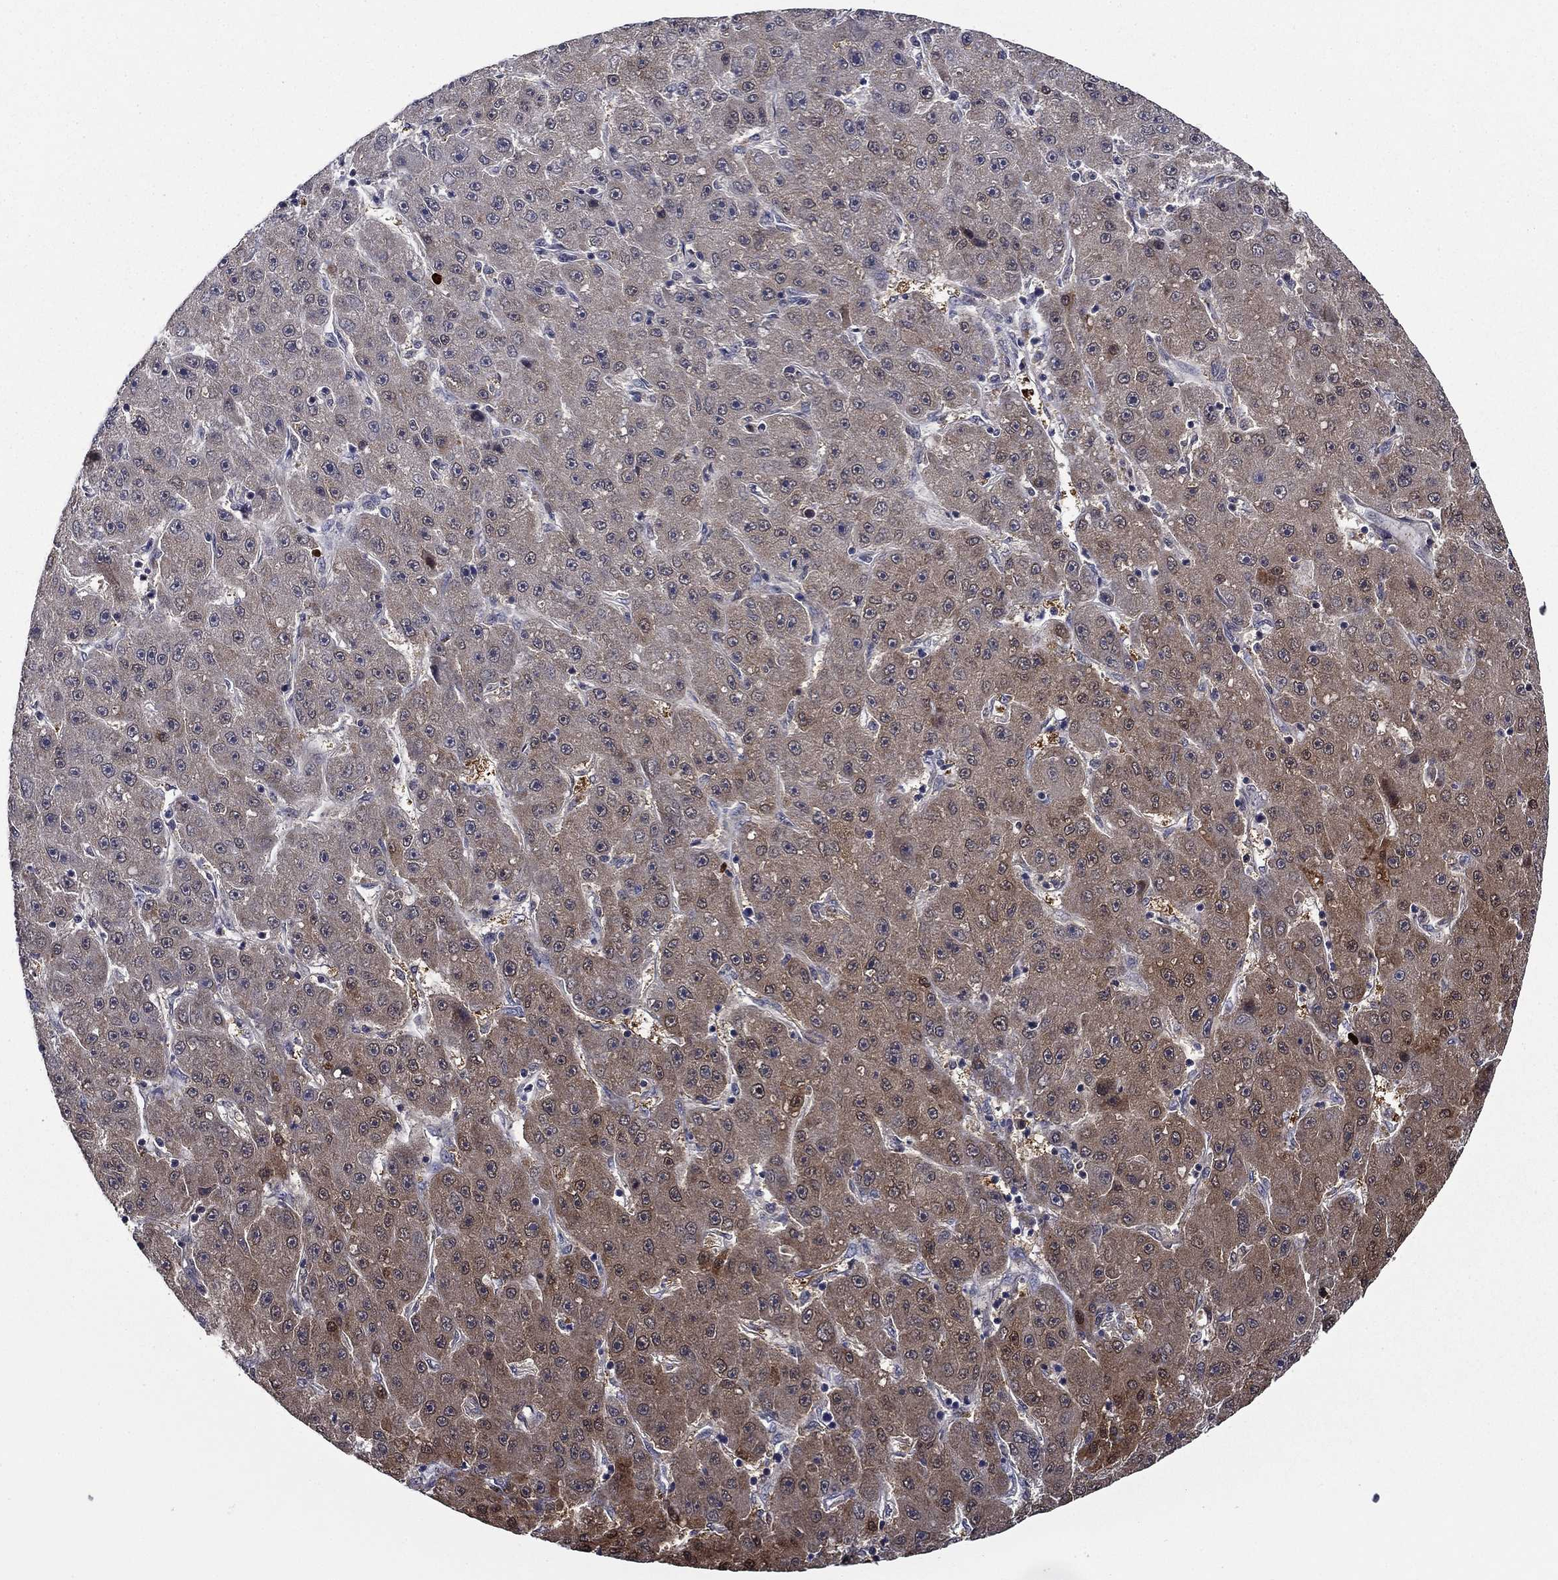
{"staining": {"intensity": "moderate", "quantity": "<25%", "location": "cytoplasmic/membranous"}, "tissue": "liver cancer", "cell_type": "Tumor cells", "image_type": "cancer", "snomed": [{"axis": "morphology", "description": "Carcinoma, Hepatocellular, NOS"}, {"axis": "topography", "description": "Liver"}], "caption": "This image demonstrates liver cancer (hepatocellular carcinoma) stained with immunohistochemistry to label a protein in brown. The cytoplasmic/membranous of tumor cells show moderate positivity for the protein. Nuclei are counter-stained blue.", "gene": "DDTL", "patient": {"sex": "male", "age": 67}}